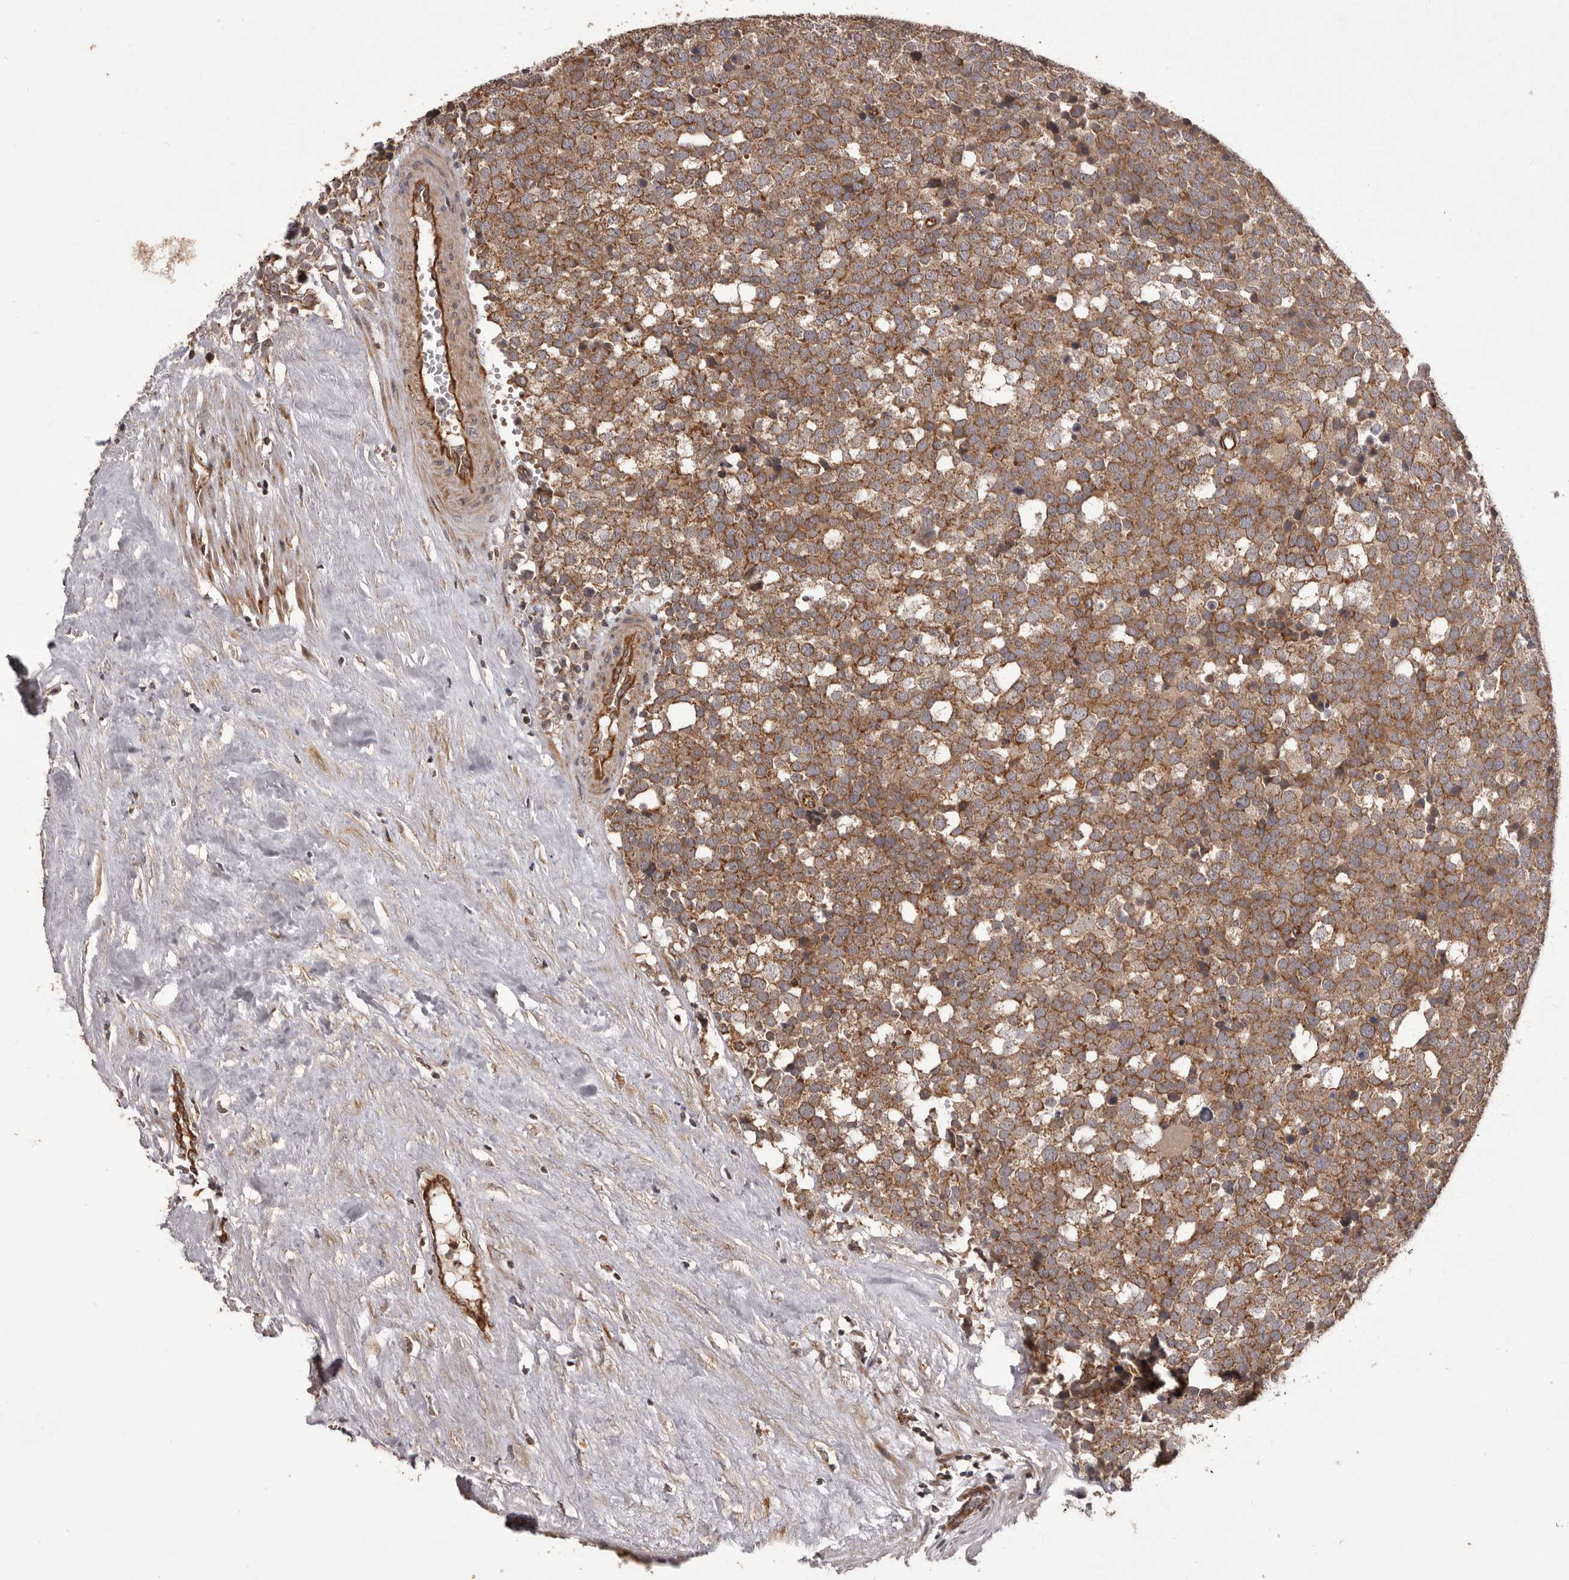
{"staining": {"intensity": "moderate", "quantity": ">75%", "location": "cytoplasmic/membranous"}, "tissue": "testis cancer", "cell_type": "Tumor cells", "image_type": "cancer", "snomed": [{"axis": "morphology", "description": "Seminoma, NOS"}, {"axis": "topography", "description": "Testis"}], "caption": "Approximately >75% of tumor cells in testis cancer display moderate cytoplasmic/membranous protein positivity as visualized by brown immunohistochemical staining.", "gene": "QRSL1", "patient": {"sex": "male", "age": 71}}